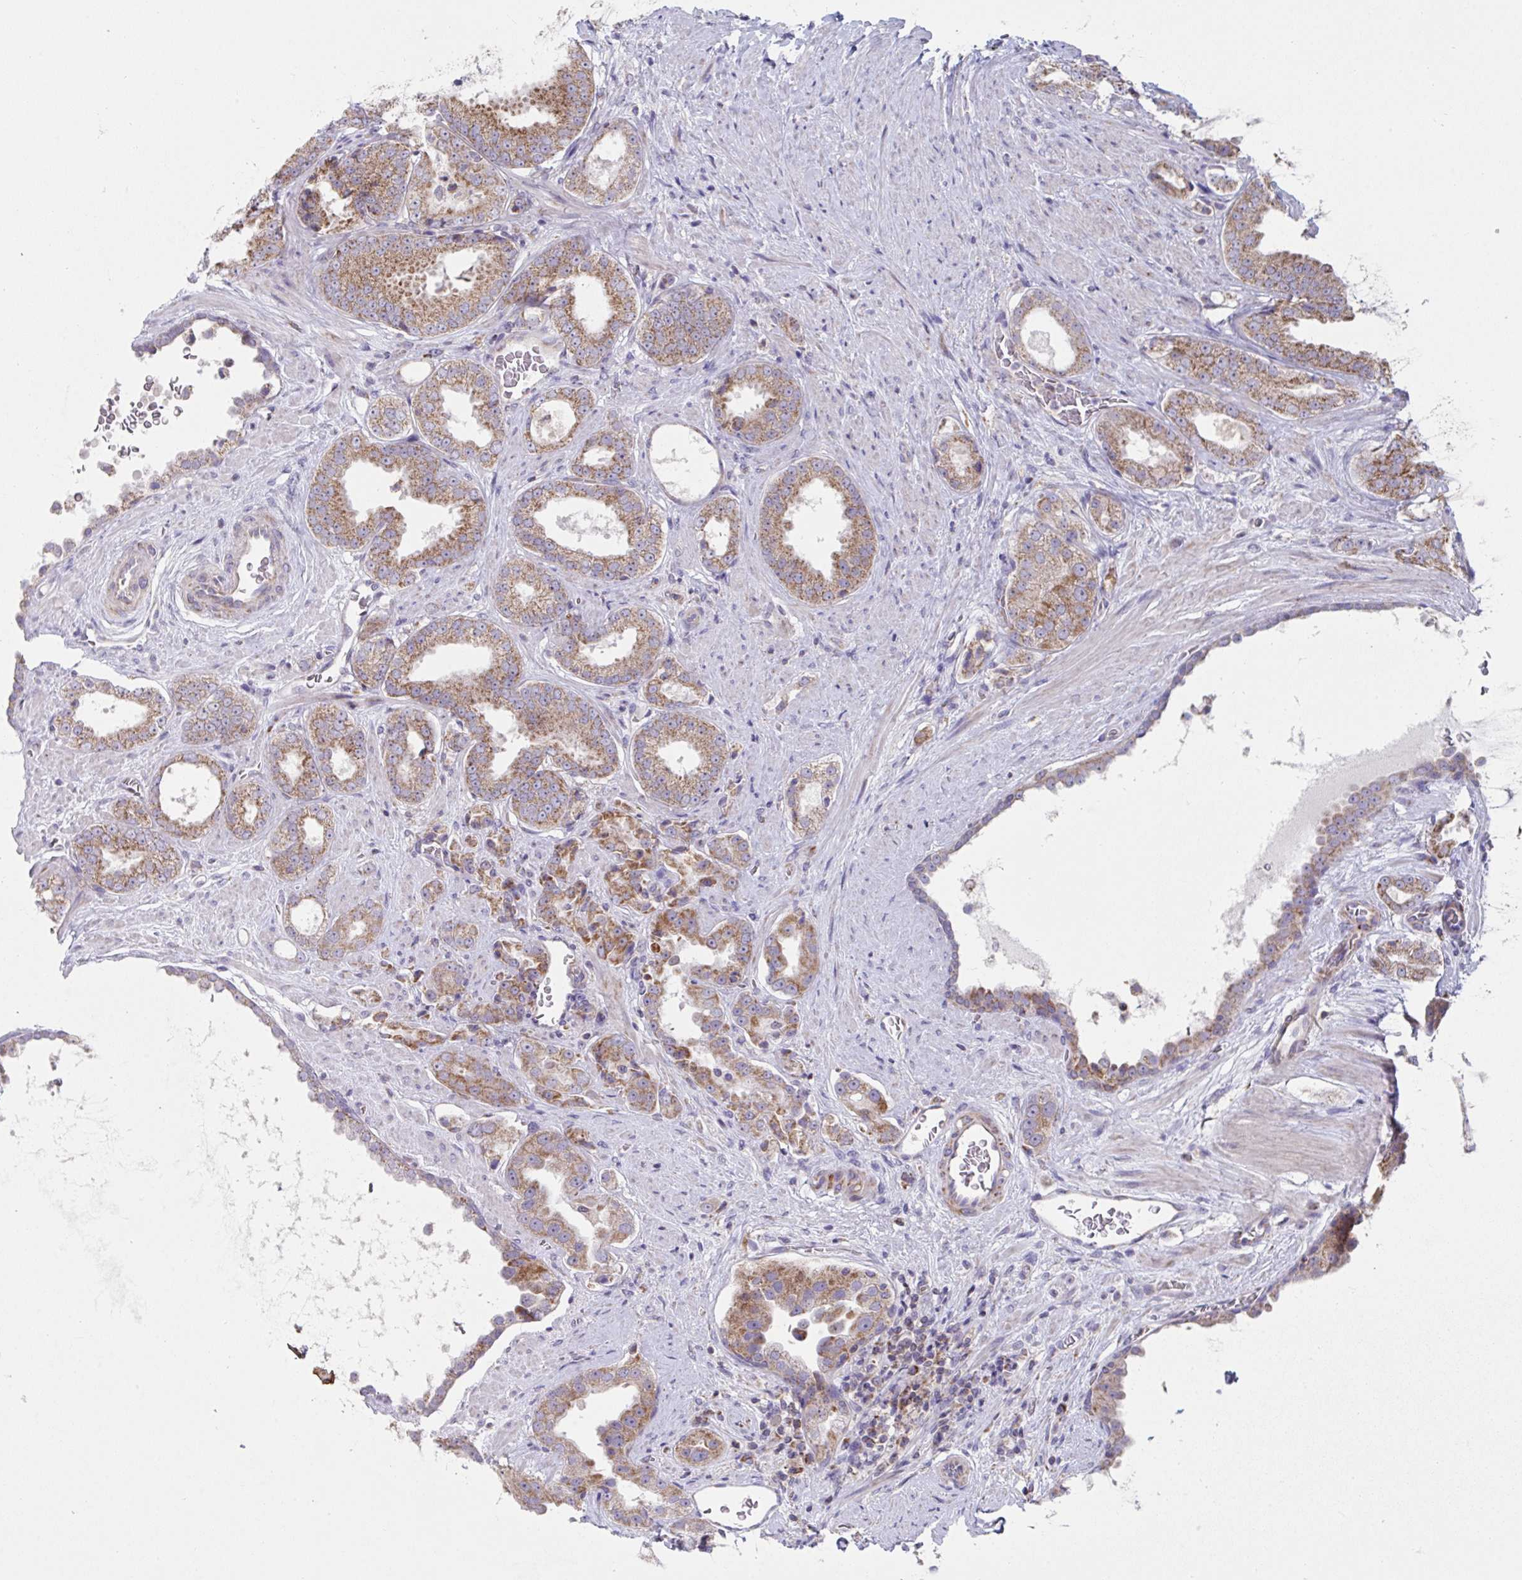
{"staining": {"intensity": "moderate", "quantity": ">75%", "location": "cytoplasmic/membranous"}, "tissue": "prostate cancer", "cell_type": "Tumor cells", "image_type": "cancer", "snomed": [{"axis": "morphology", "description": "Adenocarcinoma, Low grade"}, {"axis": "topography", "description": "Prostate"}], "caption": "IHC (DAB) staining of prostate cancer (adenocarcinoma (low-grade)) shows moderate cytoplasmic/membranous protein expression in about >75% of tumor cells.", "gene": "NDUFA7", "patient": {"sex": "male", "age": 67}}